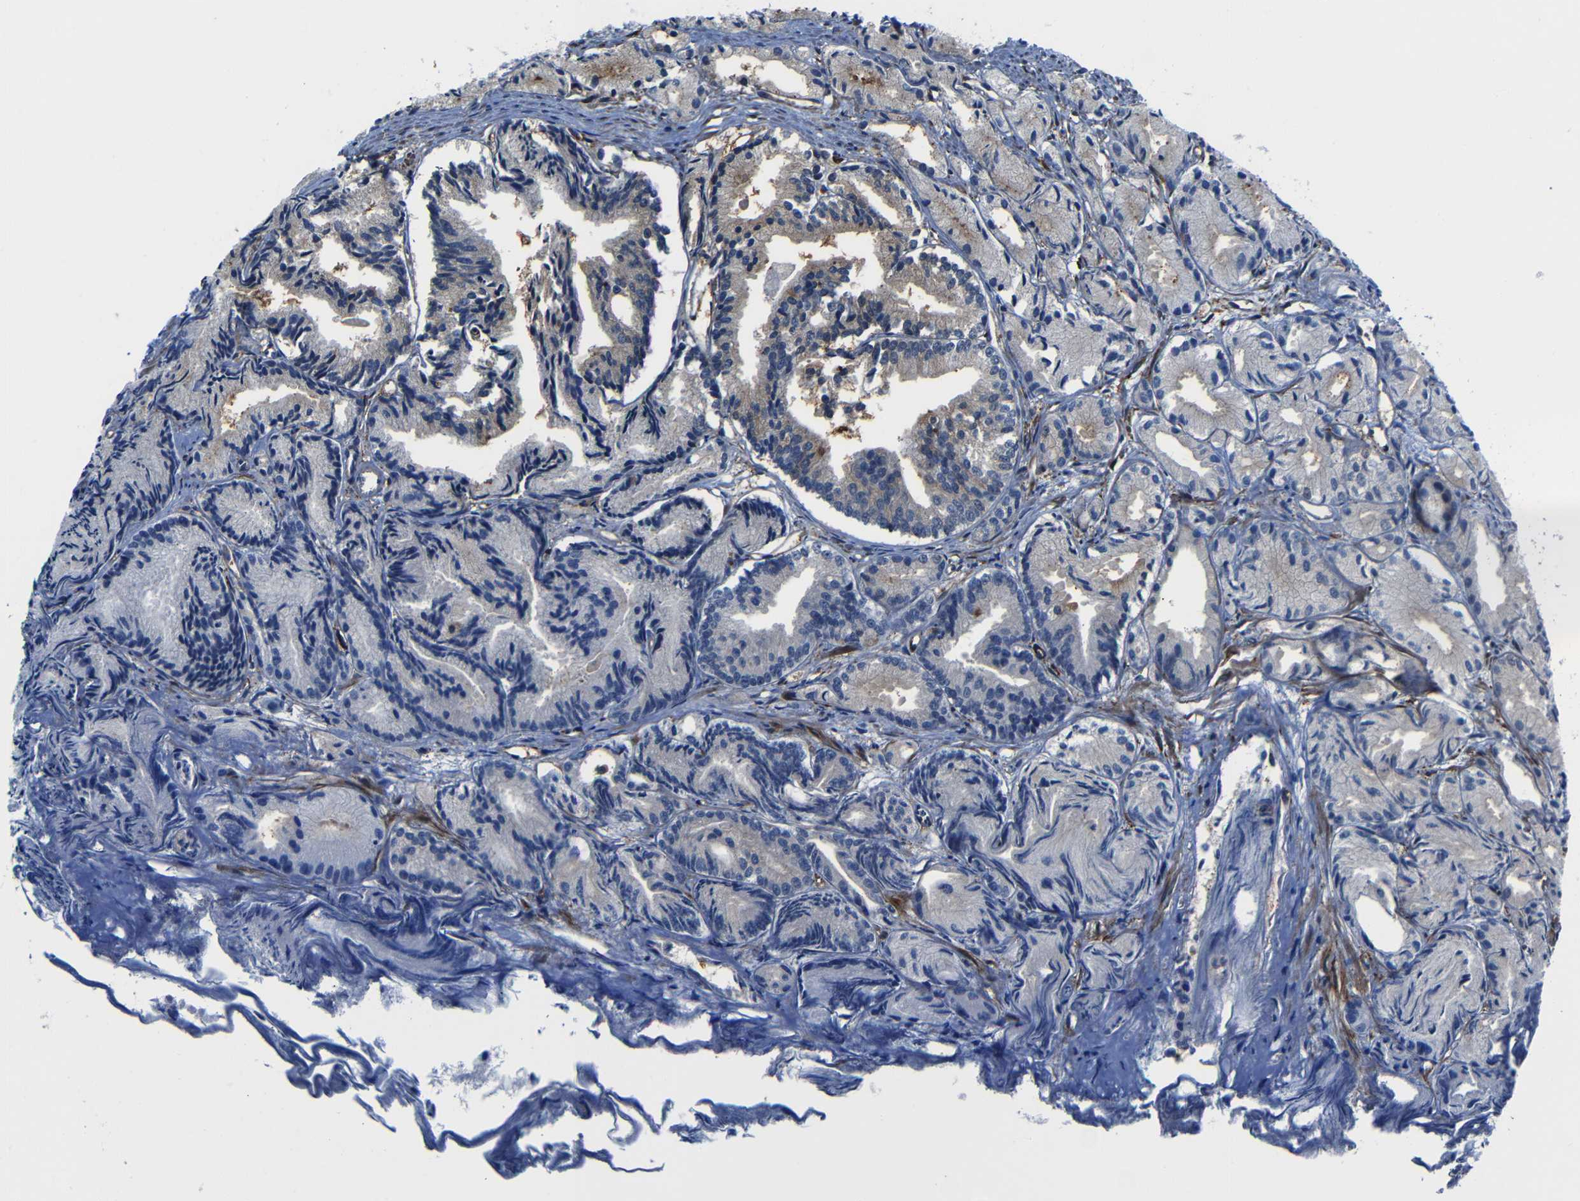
{"staining": {"intensity": "moderate", "quantity": "25%-75%", "location": "cytoplasmic/membranous"}, "tissue": "prostate cancer", "cell_type": "Tumor cells", "image_type": "cancer", "snomed": [{"axis": "morphology", "description": "Adenocarcinoma, Low grade"}, {"axis": "topography", "description": "Prostate"}], "caption": "A medium amount of moderate cytoplasmic/membranous positivity is identified in about 25%-75% of tumor cells in prostate cancer (adenocarcinoma (low-grade)) tissue.", "gene": "KIAA0513", "patient": {"sex": "male", "age": 72}}